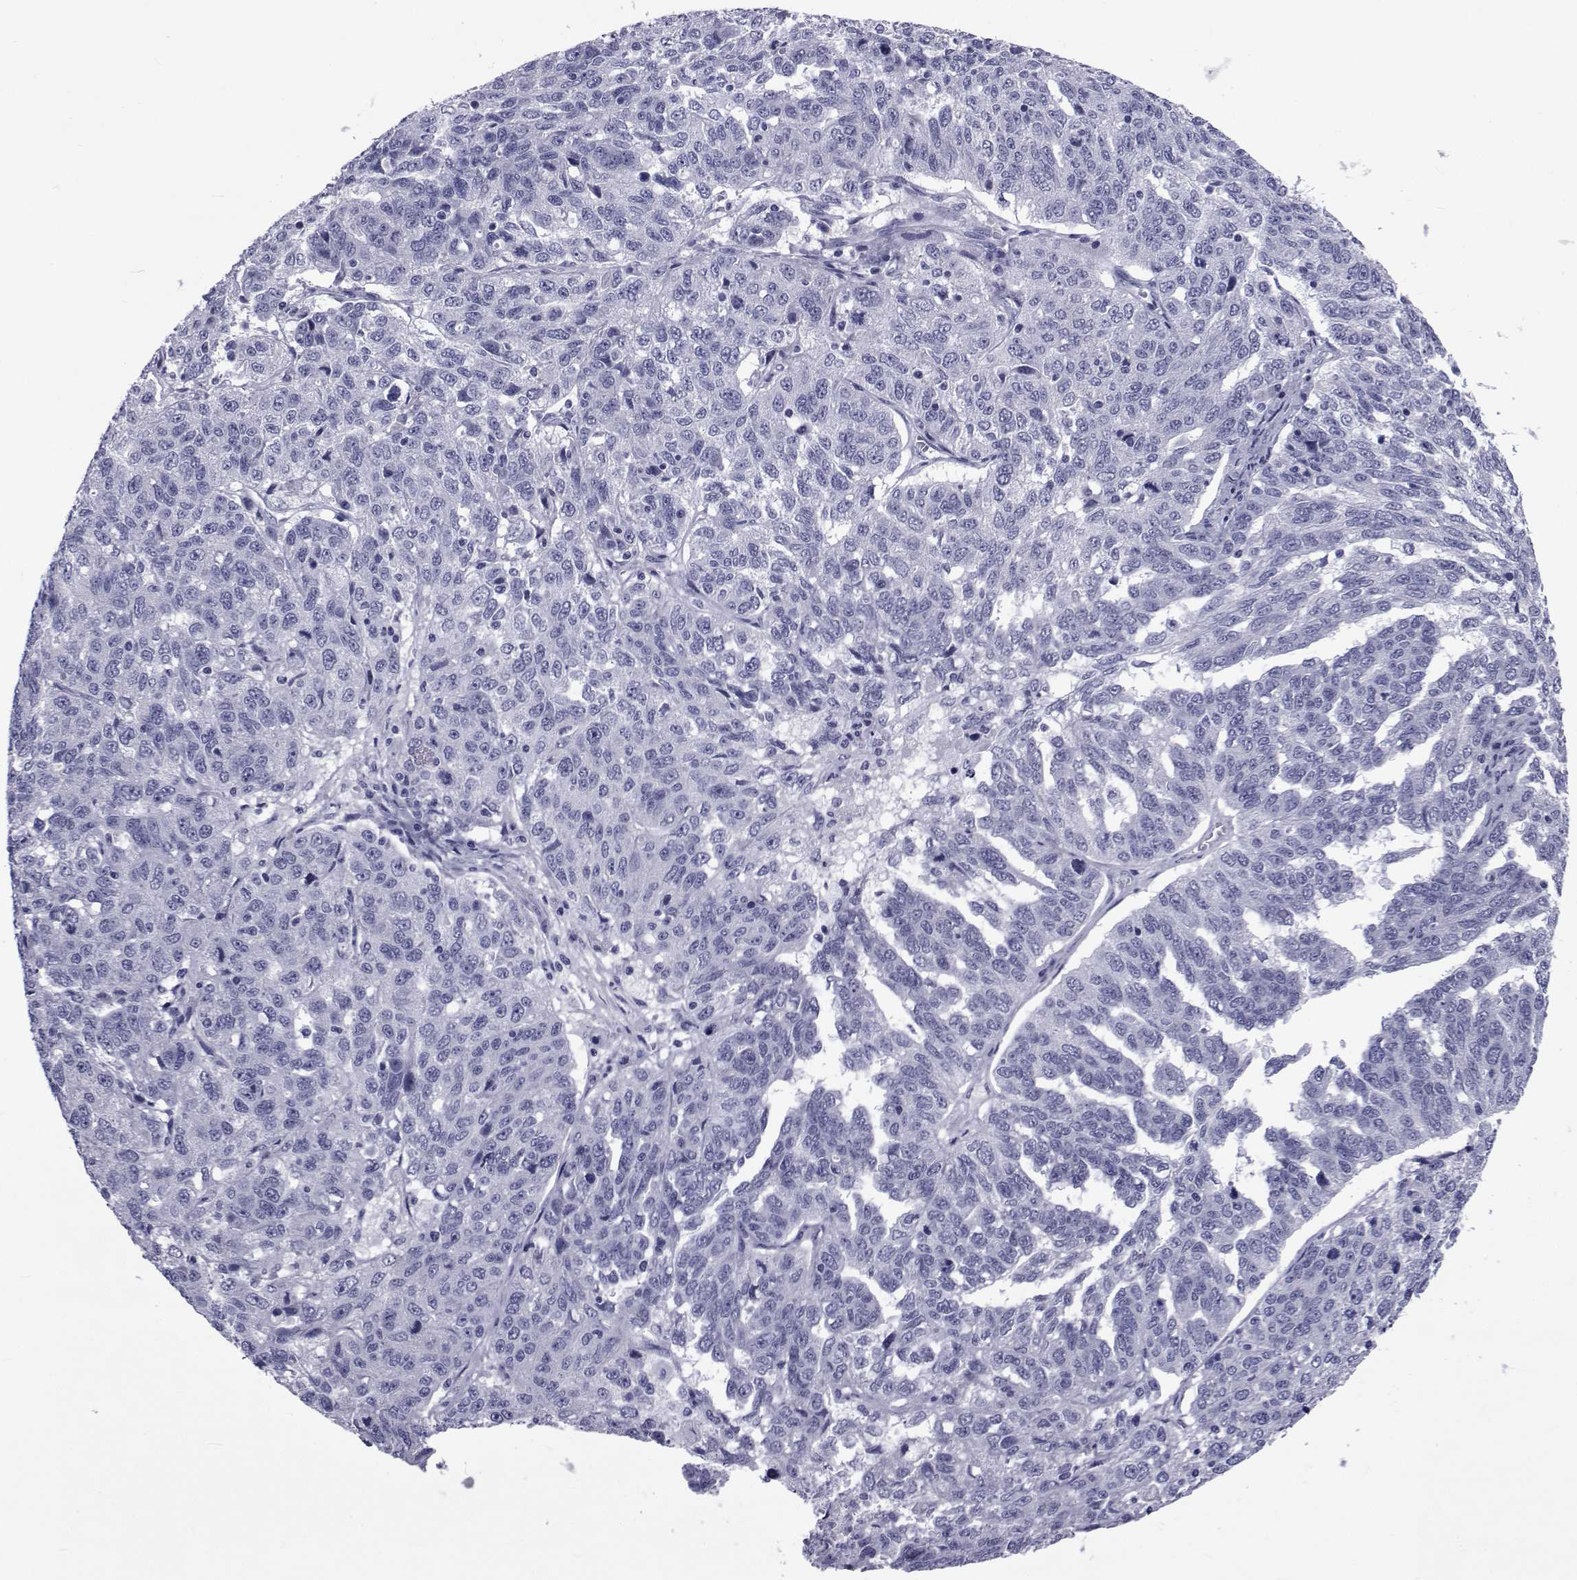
{"staining": {"intensity": "negative", "quantity": "none", "location": "none"}, "tissue": "ovarian cancer", "cell_type": "Tumor cells", "image_type": "cancer", "snomed": [{"axis": "morphology", "description": "Cystadenocarcinoma, serous, NOS"}, {"axis": "topography", "description": "Ovary"}], "caption": "IHC histopathology image of neoplastic tissue: serous cystadenocarcinoma (ovarian) stained with DAB demonstrates no significant protein staining in tumor cells. Nuclei are stained in blue.", "gene": "GKAP1", "patient": {"sex": "female", "age": 71}}